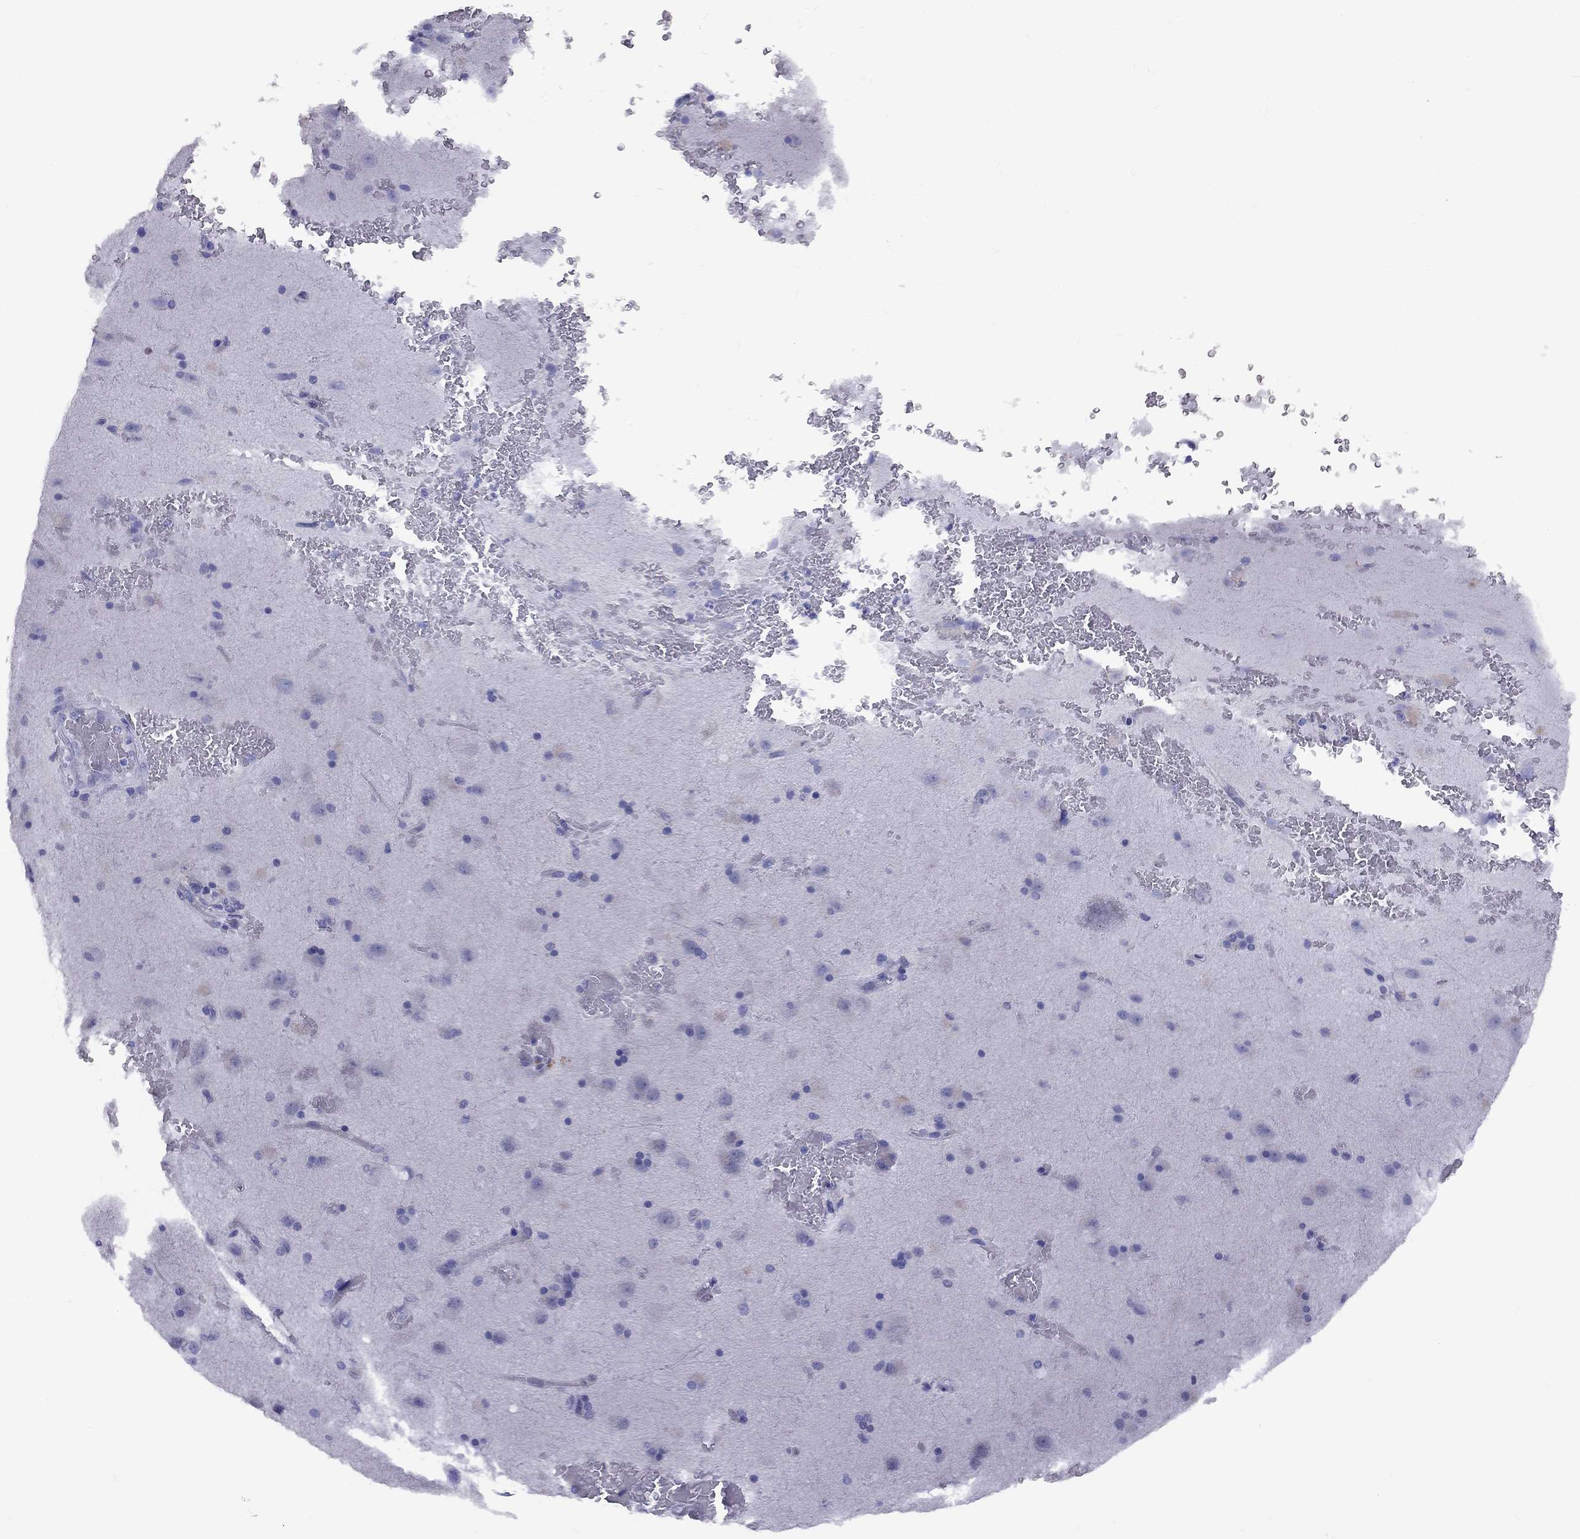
{"staining": {"intensity": "negative", "quantity": "none", "location": "none"}, "tissue": "cerebral cortex", "cell_type": "Endothelial cells", "image_type": "normal", "snomed": [{"axis": "morphology", "description": "Normal tissue, NOS"}, {"axis": "morphology", "description": "Glioma, malignant, High grade"}, {"axis": "topography", "description": "Cerebral cortex"}], "caption": "High magnification brightfield microscopy of benign cerebral cortex stained with DAB (brown) and counterstained with hematoxylin (blue): endothelial cells show no significant staining.", "gene": "FSCN3", "patient": {"sex": "male", "age": 77}}